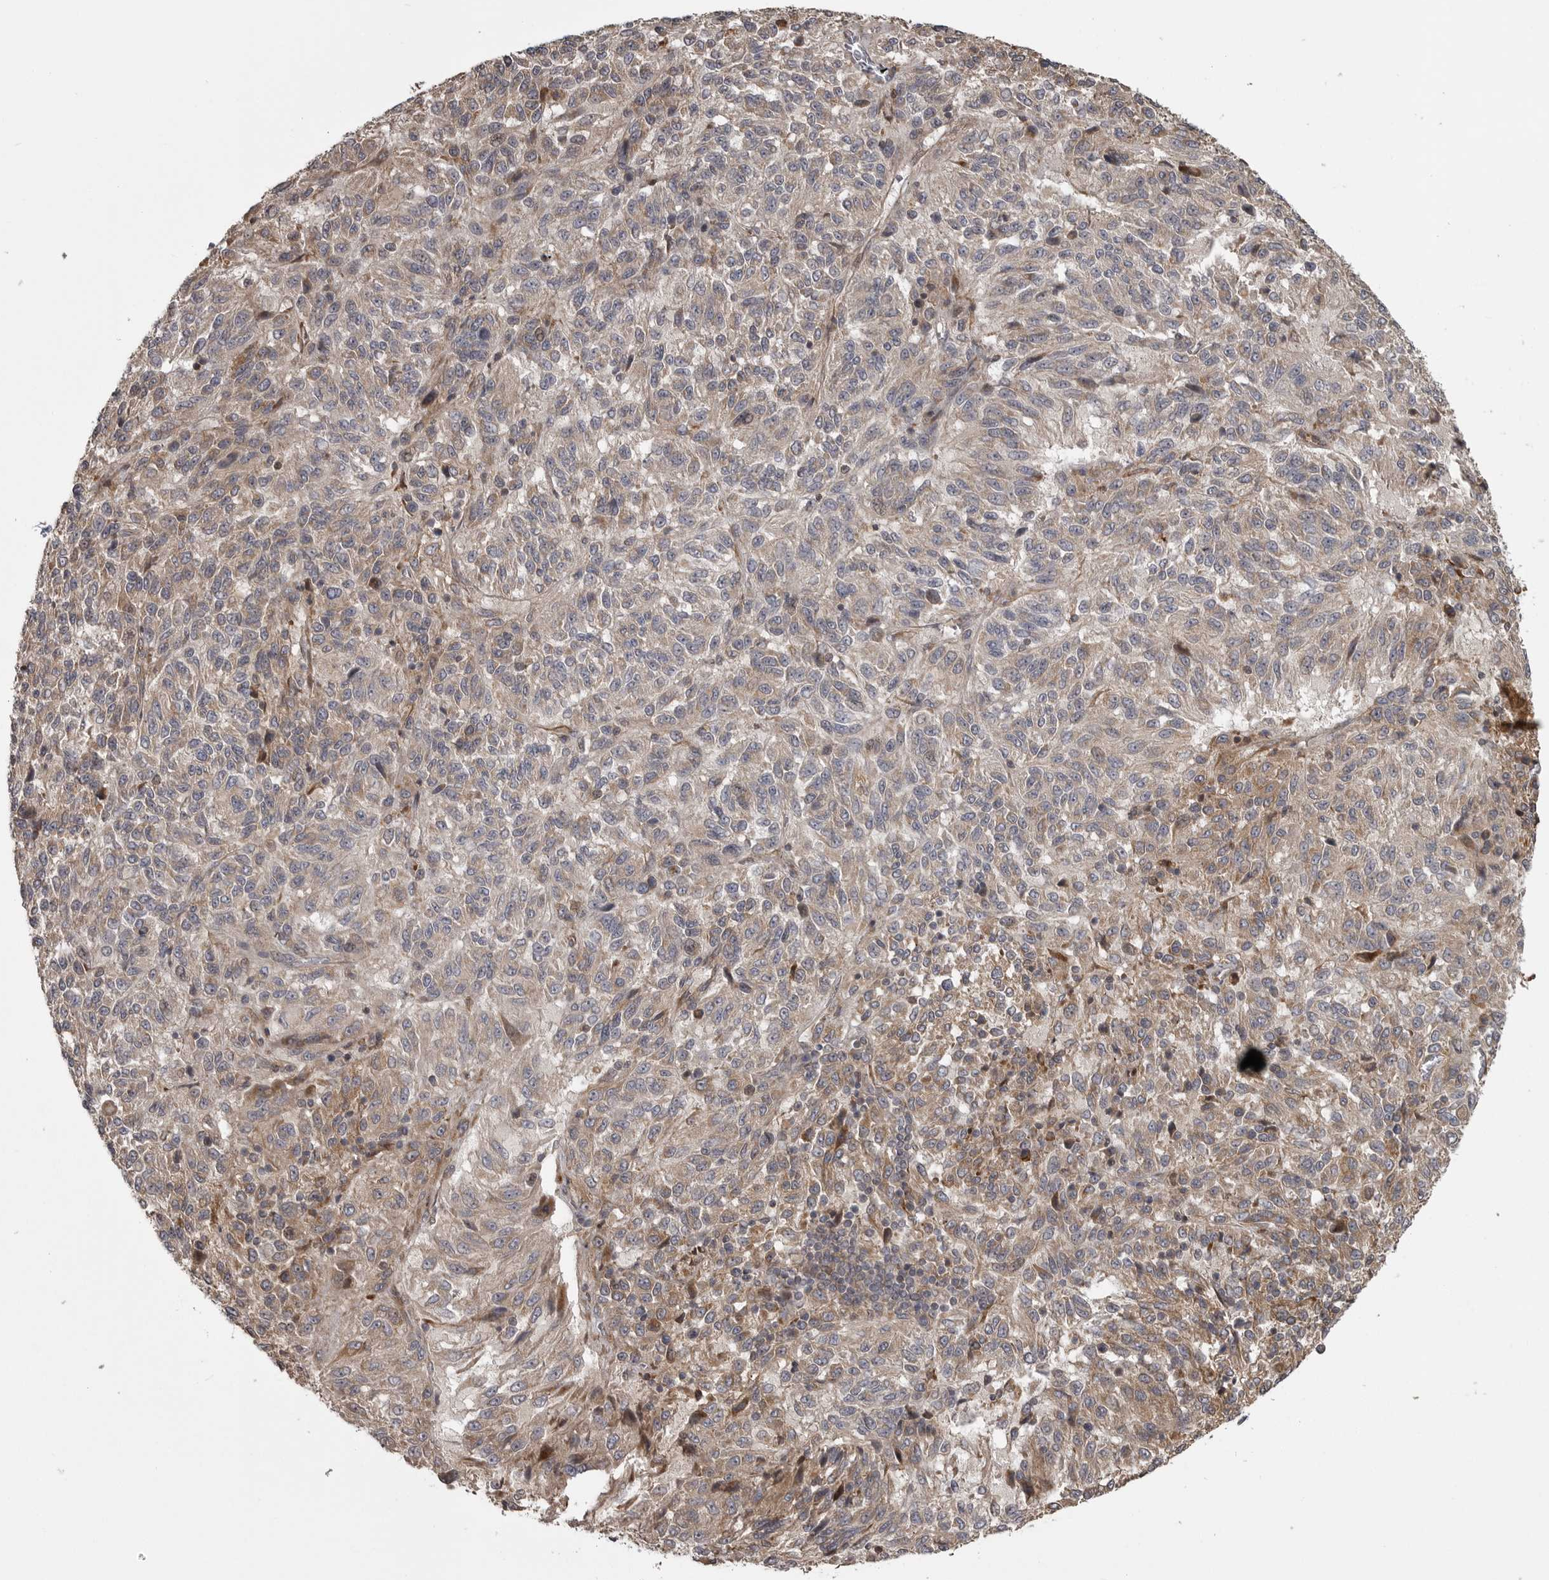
{"staining": {"intensity": "weak", "quantity": "25%-75%", "location": "cytoplasmic/membranous"}, "tissue": "melanoma", "cell_type": "Tumor cells", "image_type": "cancer", "snomed": [{"axis": "morphology", "description": "Malignant melanoma, Metastatic site"}, {"axis": "topography", "description": "Lung"}], "caption": "Brown immunohistochemical staining in melanoma exhibits weak cytoplasmic/membranous positivity in approximately 25%-75% of tumor cells.", "gene": "ZNRF1", "patient": {"sex": "male", "age": 64}}